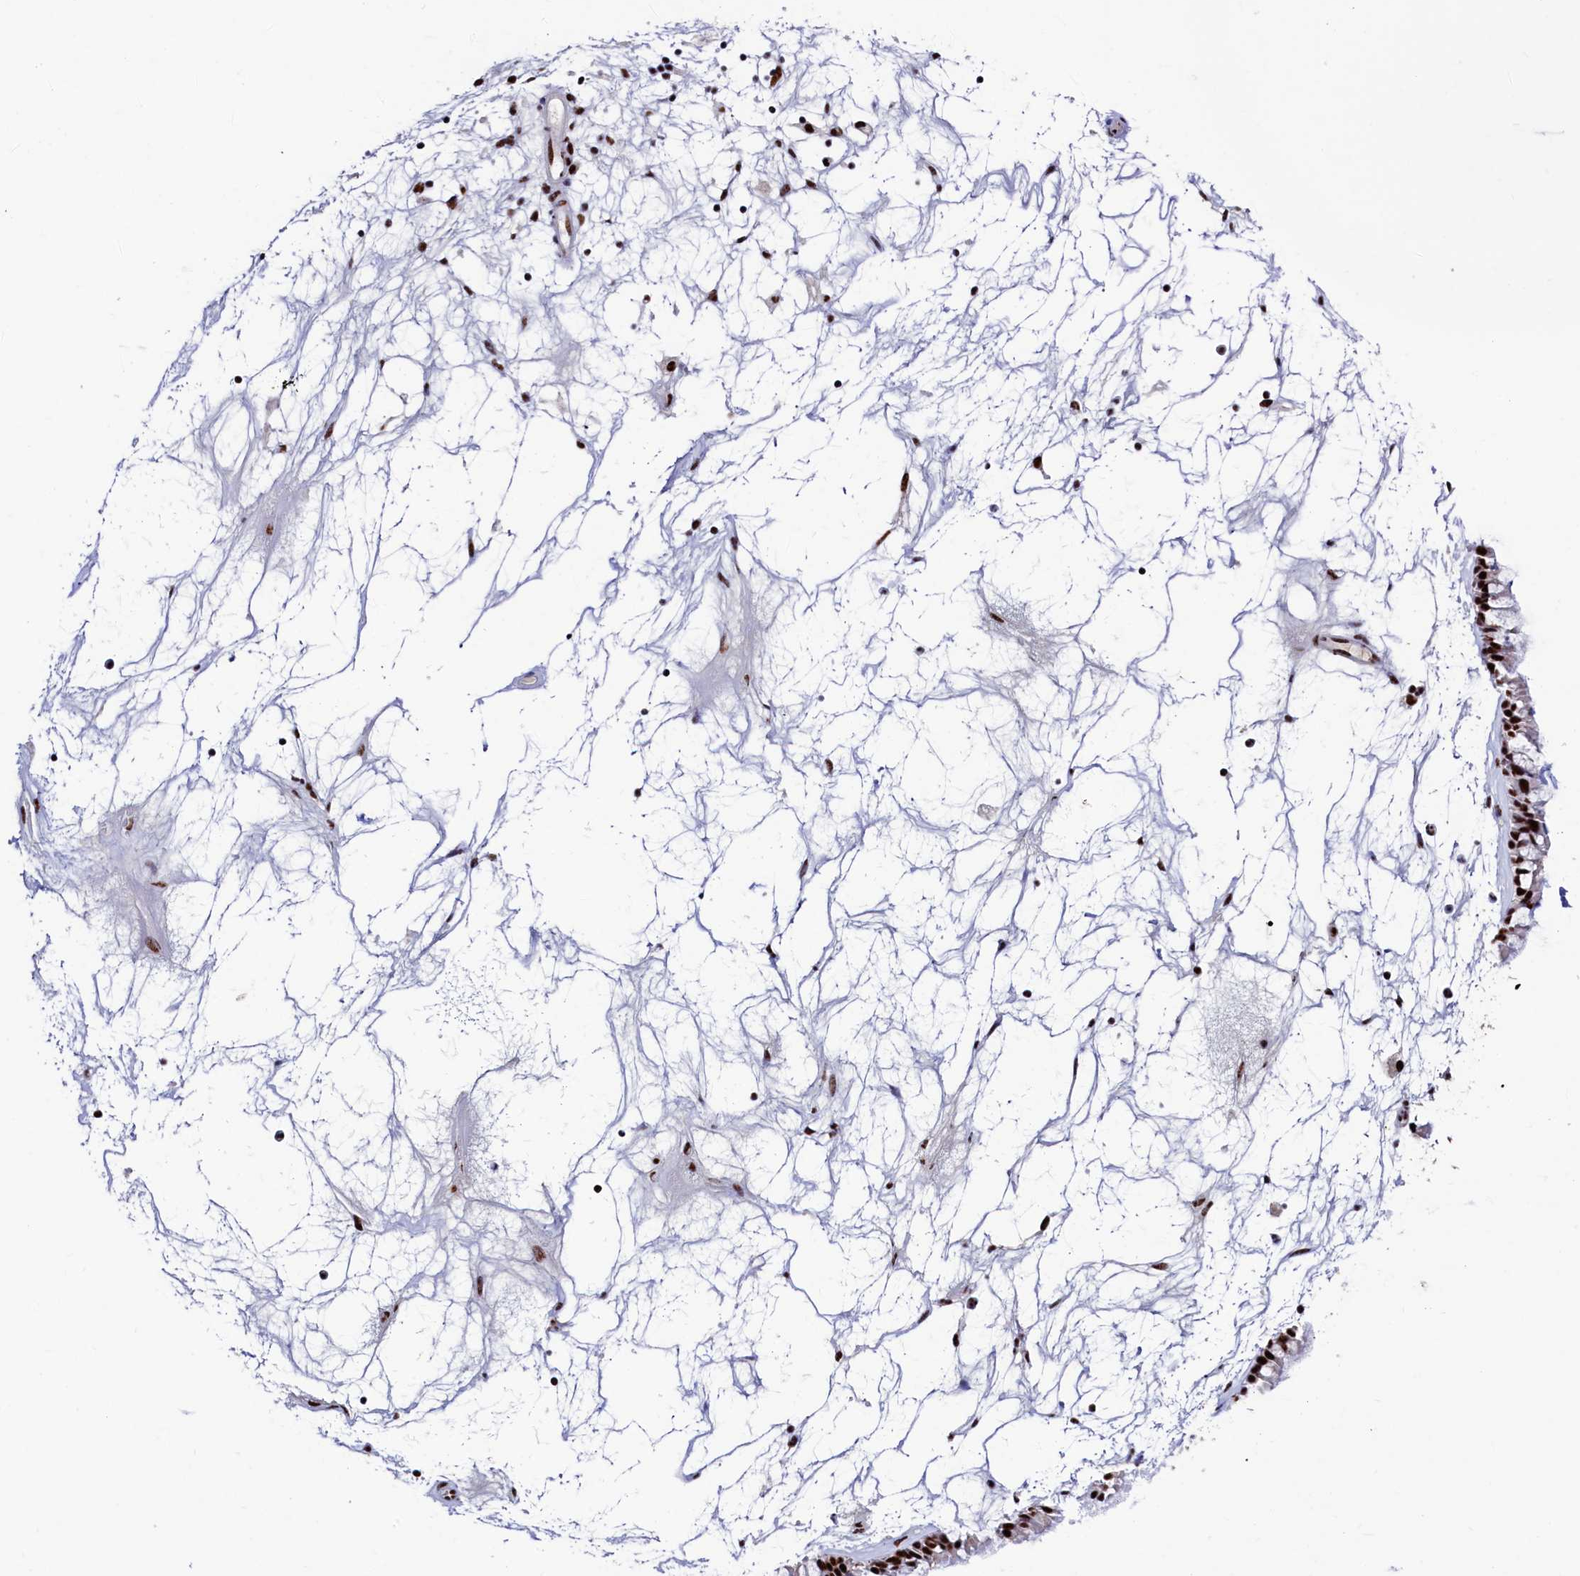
{"staining": {"intensity": "strong", "quantity": ">75%", "location": "nuclear"}, "tissue": "nasopharynx", "cell_type": "Respiratory epithelial cells", "image_type": "normal", "snomed": [{"axis": "morphology", "description": "Normal tissue, NOS"}, {"axis": "topography", "description": "Nasopharynx"}], "caption": "Protein staining displays strong nuclear staining in about >75% of respiratory epithelial cells in unremarkable nasopharynx.", "gene": "SRRM2", "patient": {"sex": "male", "age": 64}}